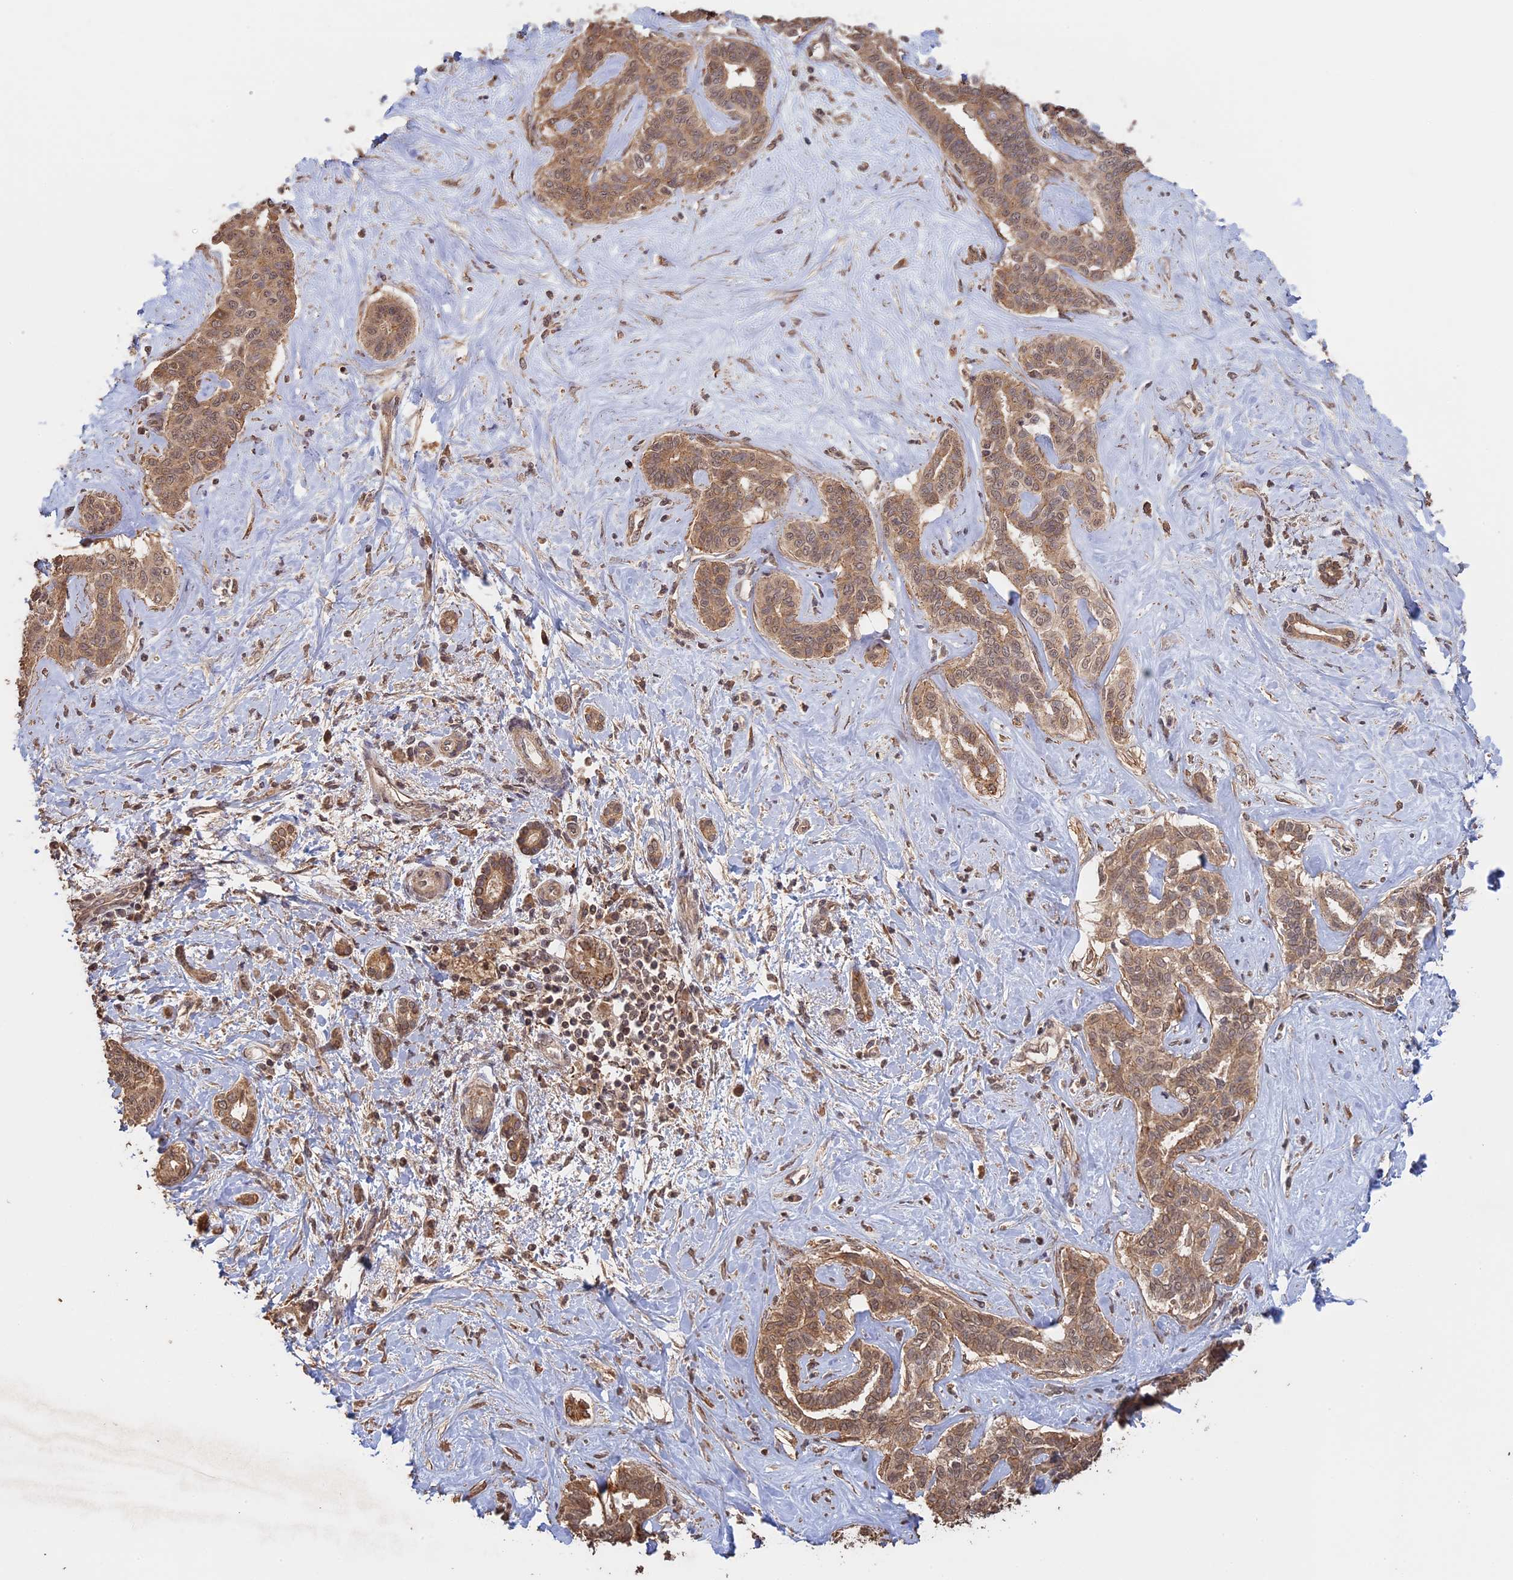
{"staining": {"intensity": "moderate", "quantity": ">75%", "location": "cytoplasmic/membranous,nuclear"}, "tissue": "liver cancer", "cell_type": "Tumor cells", "image_type": "cancer", "snomed": [{"axis": "morphology", "description": "Cholangiocarcinoma"}, {"axis": "topography", "description": "Liver"}], "caption": "Moderate cytoplasmic/membranous and nuclear protein positivity is present in approximately >75% of tumor cells in cholangiocarcinoma (liver). (Stains: DAB in brown, nuclei in blue, Microscopy: brightfield microscopy at high magnification).", "gene": "FAM210B", "patient": {"sex": "female", "age": 77}}